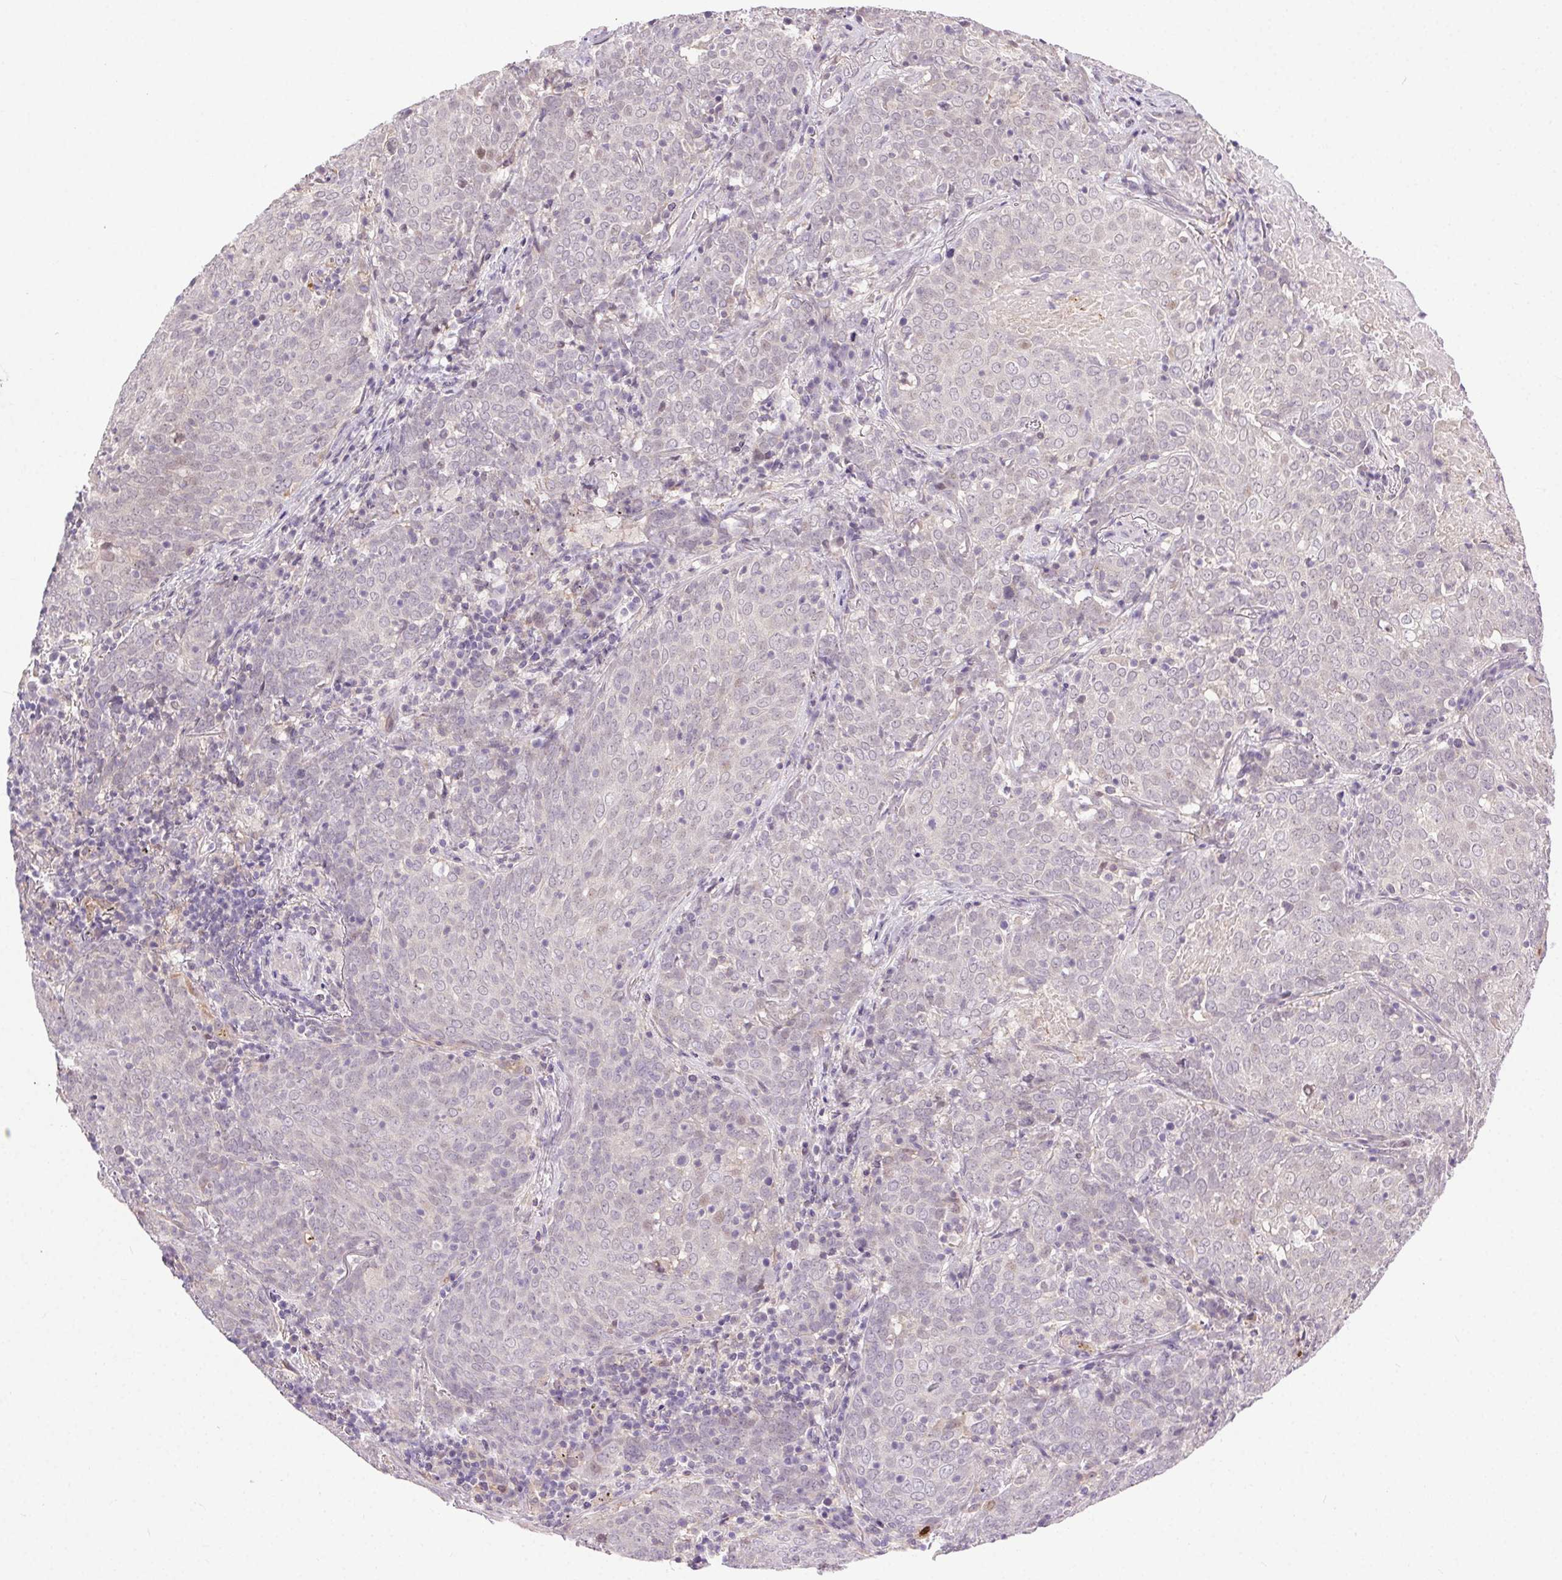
{"staining": {"intensity": "negative", "quantity": "none", "location": "none"}, "tissue": "lung cancer", "cell_type": "Tumor cells", "image_type": "cancer", "snomed": [{"axis": "morphology", "description": "Squamous cell carcinoma, NOS"}, {"axis": "topography", "description": "Lung"}], "caption": "Tumor cells show no significant expression in squamous cell carcinoma (lung).", "gene": "SYT11", "patient": {"sex": "male", "age": 82}}